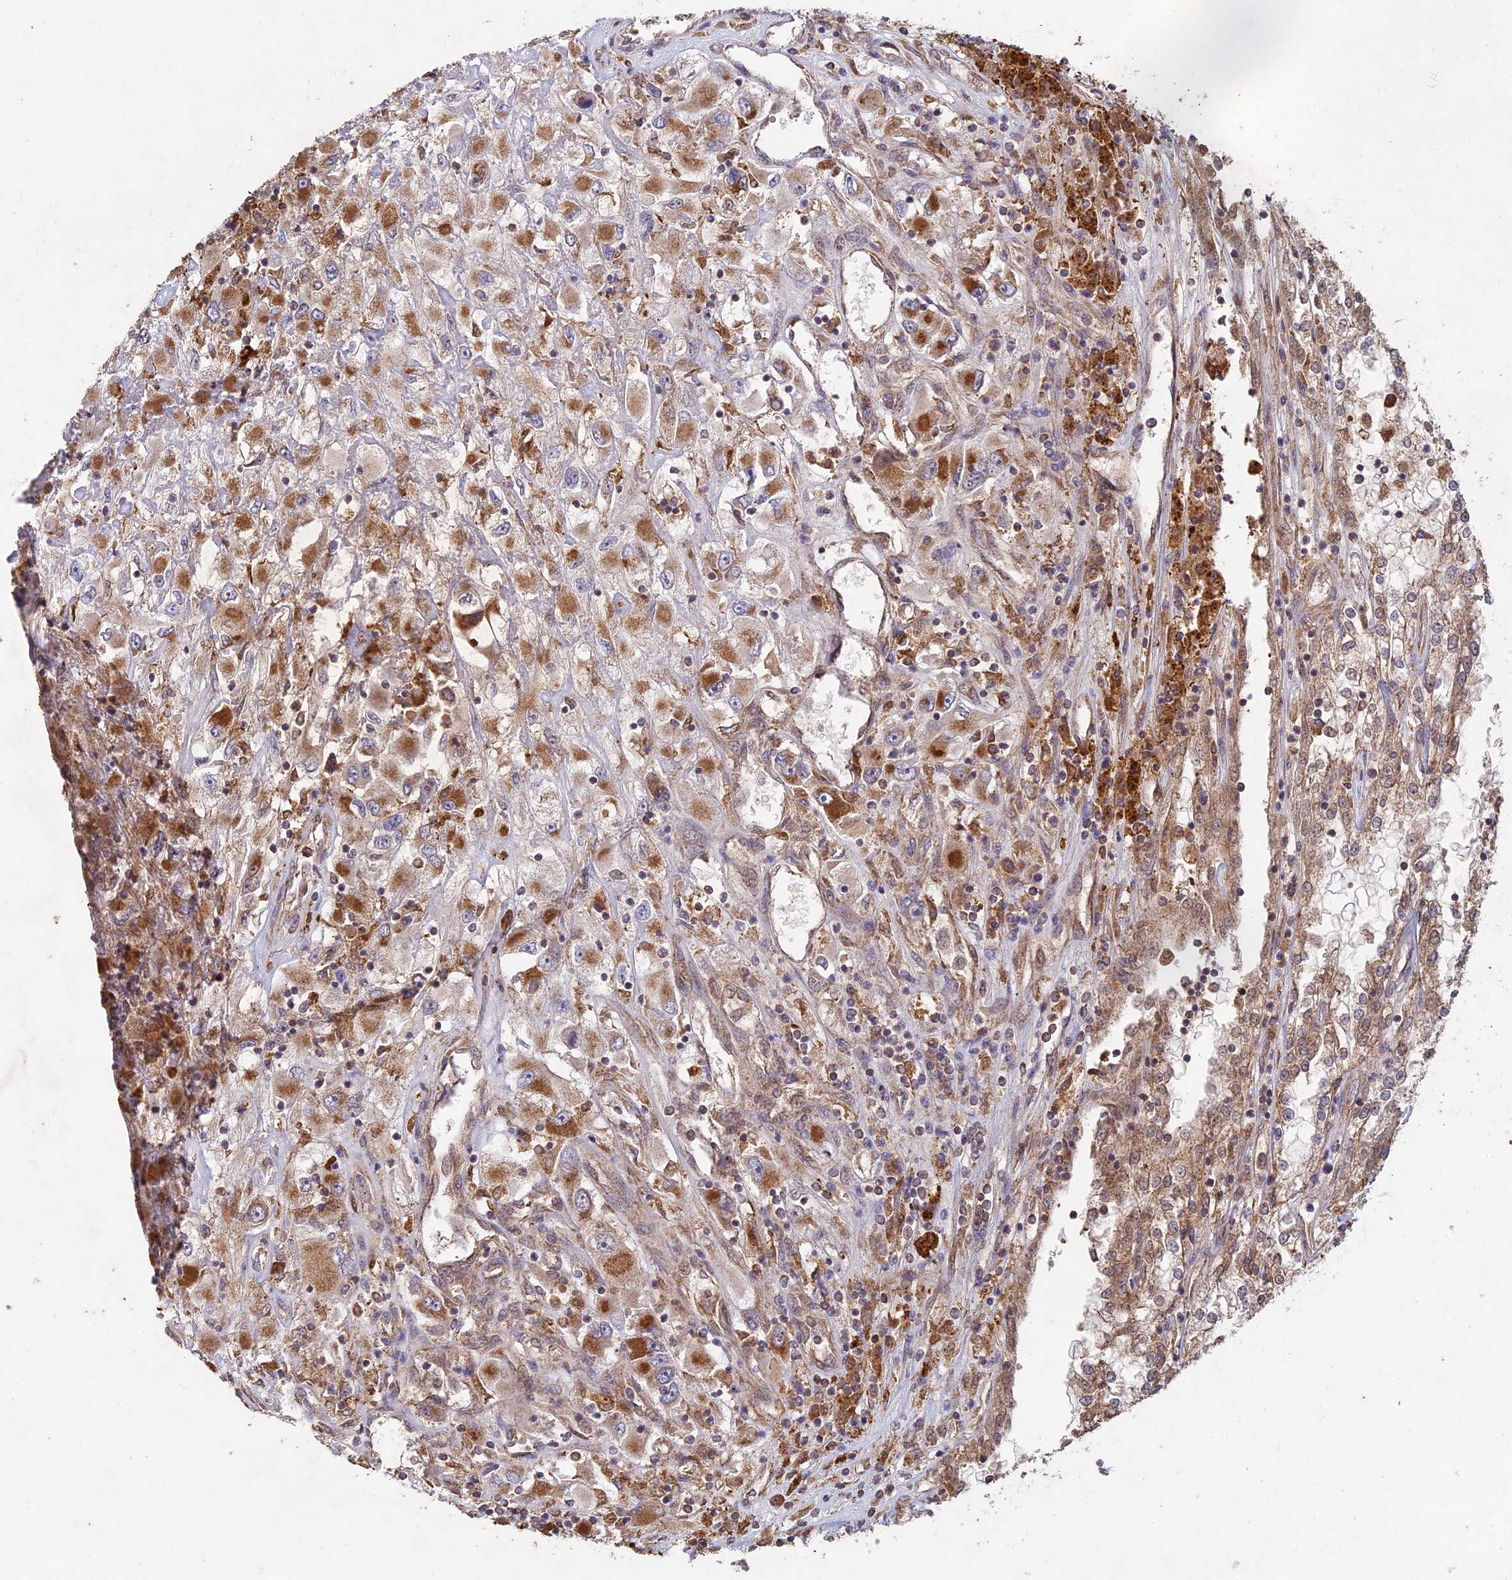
{"staining": {"intensity": "moderate", "quantity": ">75%", "location": "cytoplasmic/membranous"}, "tissue": "renal cancer", "cell_type": "Tumor cells", "image_type": "cancer", "snomed": [{"axis": "morphology", "description": "Adenocarcinoma, NOS"}, {"axis": "topography", "description": "Kidney"}], "caption": "Immunohistochemical staining of renal cancer (adenocarcinoma) exhibits medium levels of moderate cytoplasmic/membranous protein positivity in about >75% of tumor cells. The protein is shown in brown color, while the nuclei are stained blue.", "gene": "RCCD1", "patient": {"sex": "female", "age": 52}}